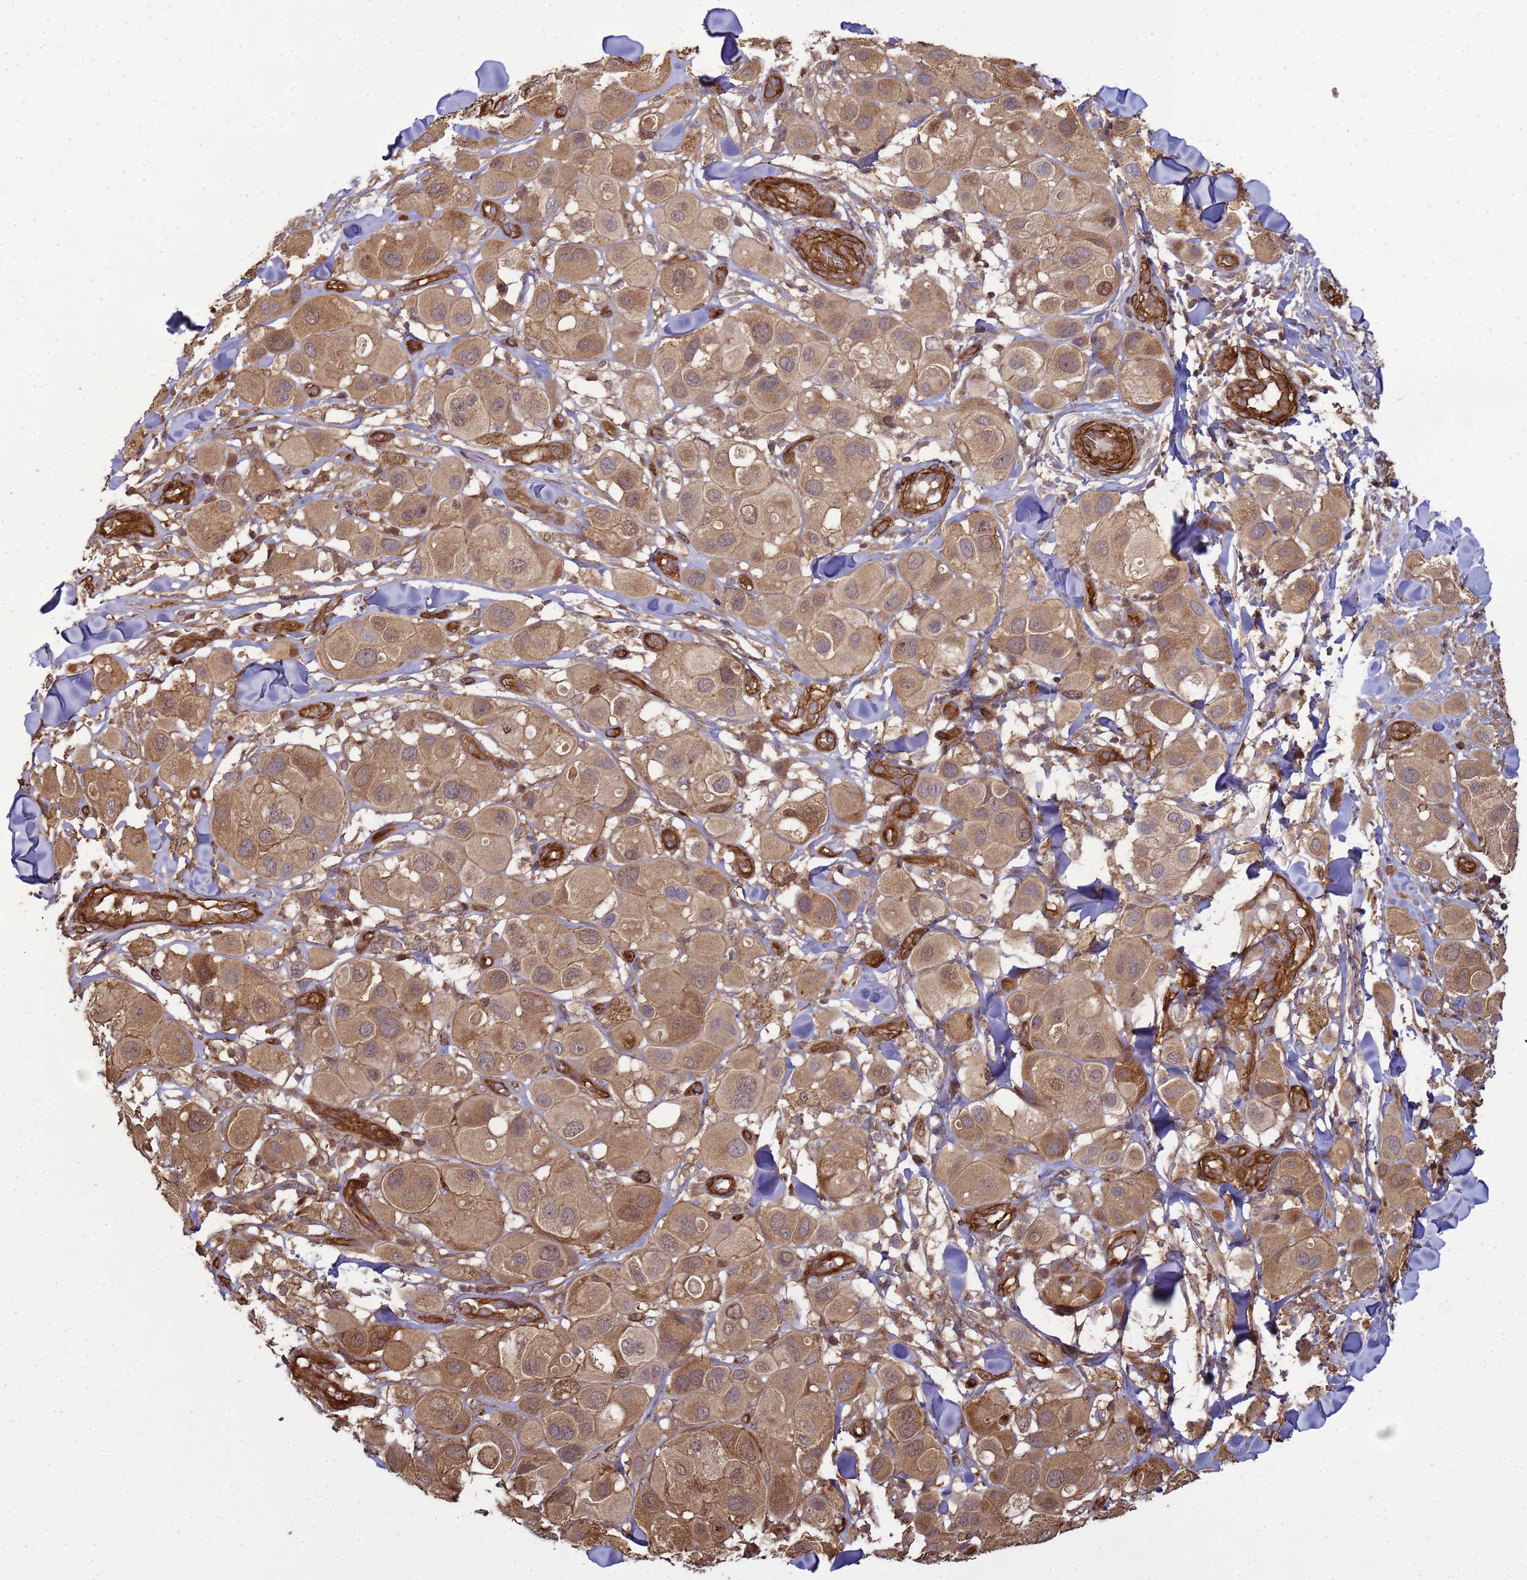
{"staining": {"intensity": "moderate", "quantity": ">75%", "location": "cytoplasmic/membranous"}, "tissue": "melanoma", "cell_type": "Tumor cells", "image_type": "cancer", "snomed": [{"axis": "morphology", "description": "Malignant melanoma, Metastatic site"}, {"axis": "topography", "description": "Skin"}], "caption": "A brown stain highlights moderate cytoplasmic/membranous expression of a protein in malignant melanoma (metastatic site) tumor cells.", "gene": "CNOT1", "patient": {"sex": "male", "age": 41}}